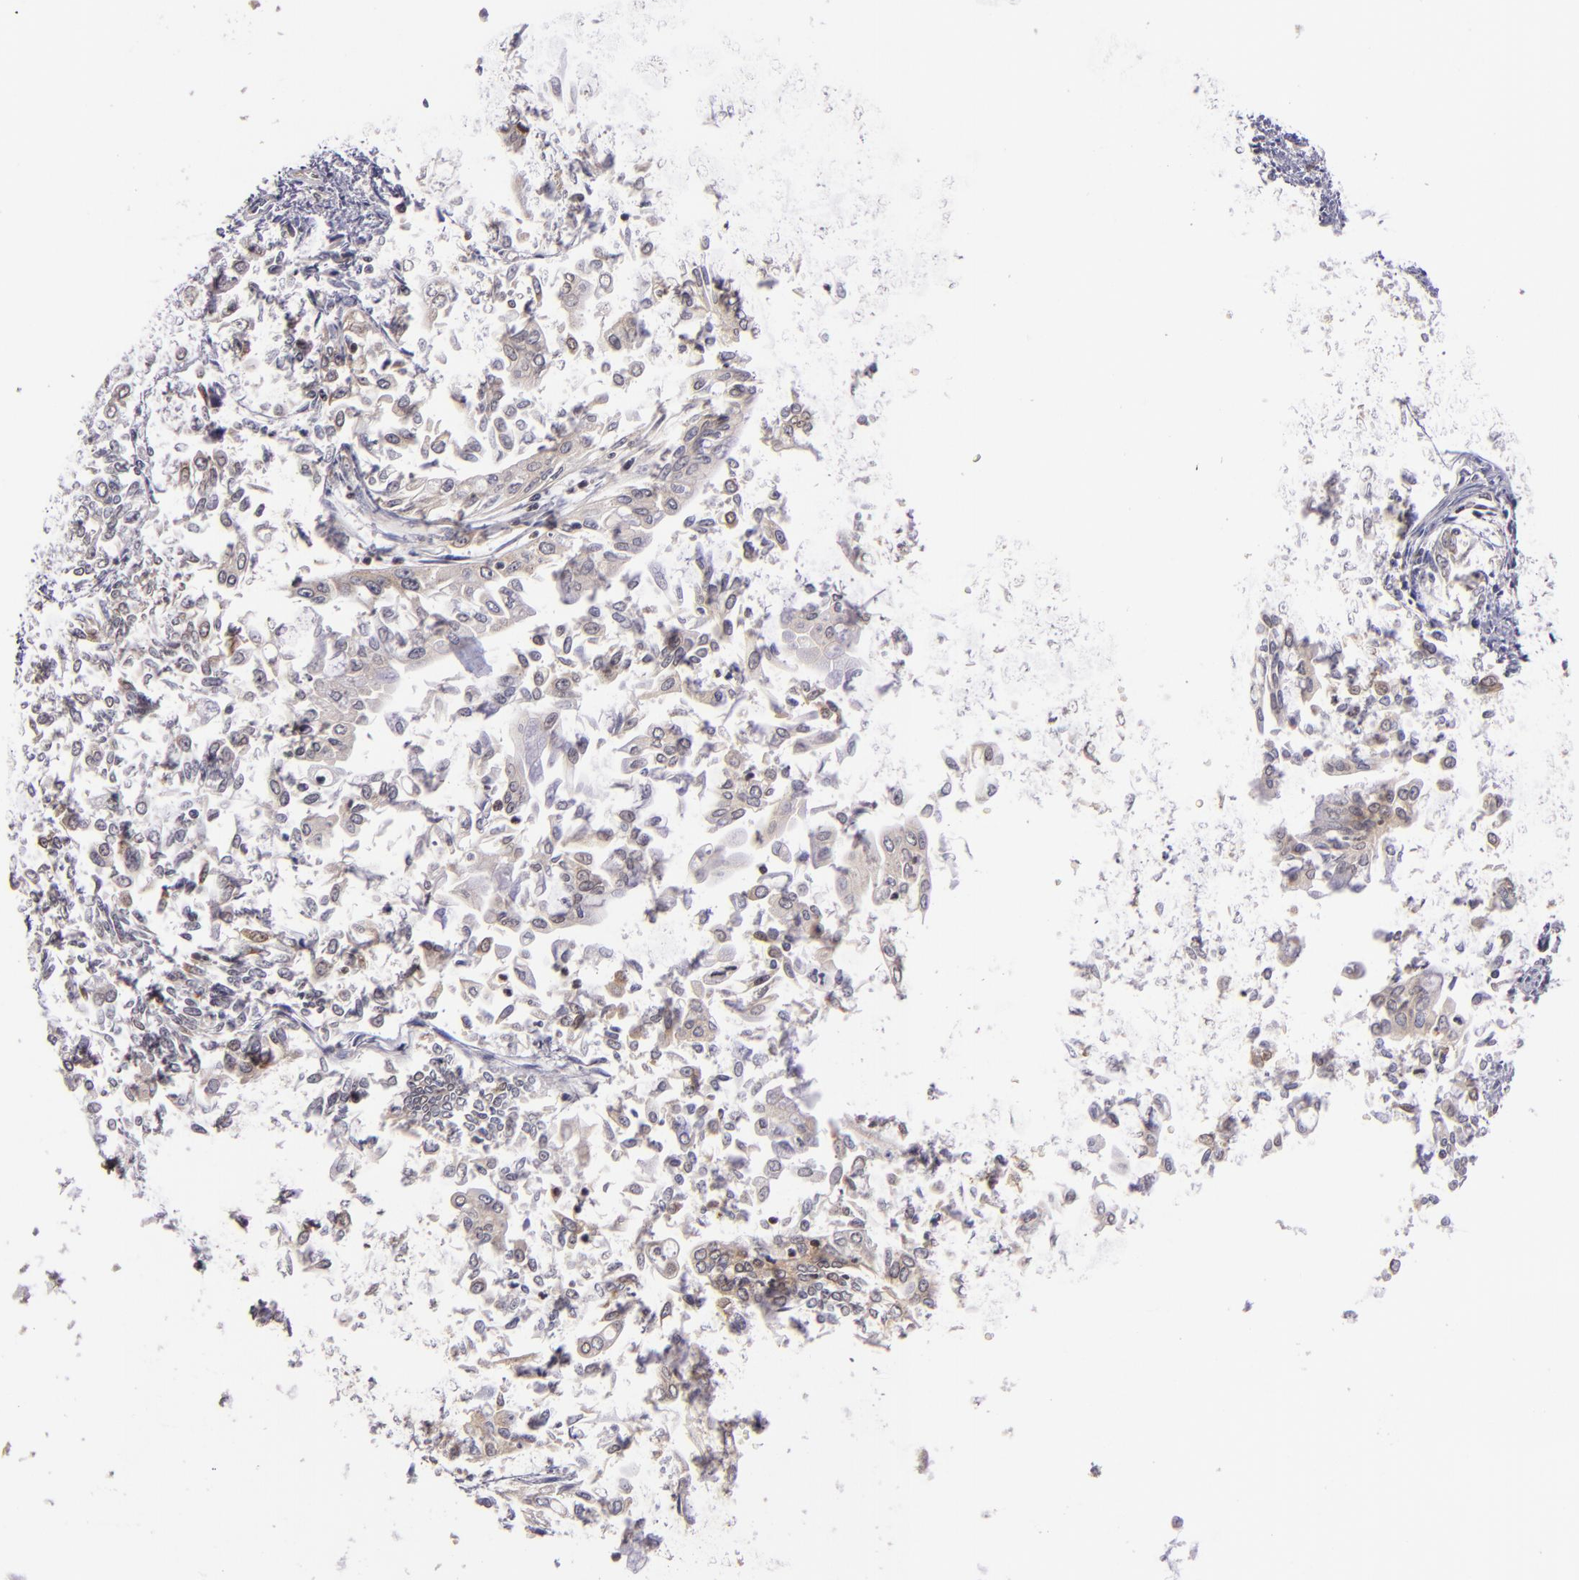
{"staining": {"intensity": "weak", "quantity": "<25%", "location": "cytoplasmic/membranous"}, "tissue": "endometrial cancer", "cell_type": "Tumor cells", "image_type": "cancer", "snomed": [{"axis": "morphology", "description": "Adenocarcinoma, NOS"}, {"axis": "topography", "description": "Endometrium"}], "caption": "The immunohistochemistry histopathology image has no significant positivity in tumor cells of endometrial cancer tissue.", "gene": "UPF3B", "patient": {"sex": "female", "age": 75}}